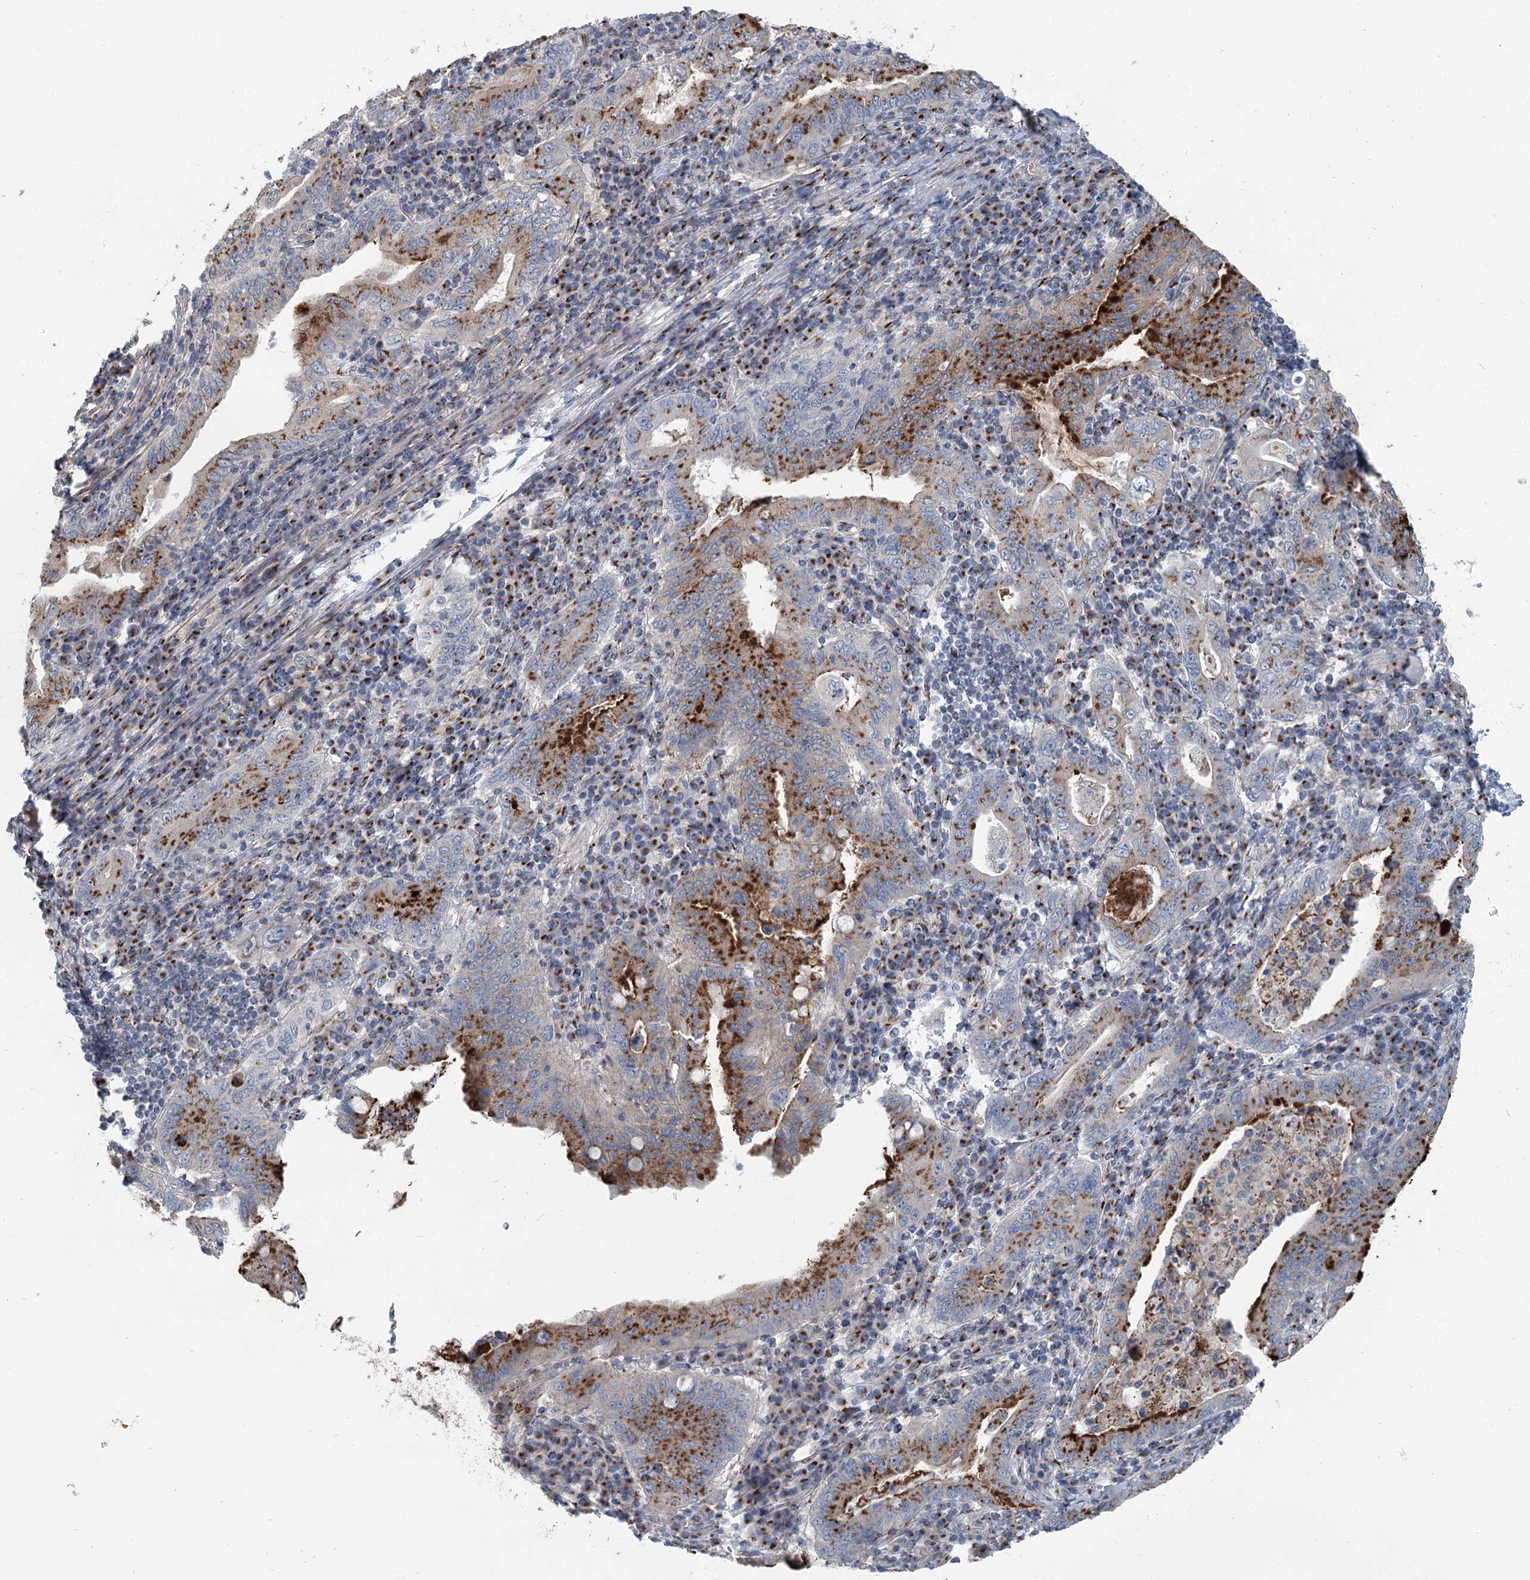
{"staining": {"intensity": "strong", "quantity": ">75%", "location": "cytoplasmic/membranous"}, "tissue": "stomach cancer", "cell_type": "Tumor cells", "image_type": "cancer", "snomed": [{"axis": "morphology", "description": "Normal tissue, NOS"}, {"axis": "morphology", "description": "Adenocarcinoma, NOS"}, {"axis": "topography", "description": "Esophagus"}, {"axis": "topography", "description": "Stomach, upper"}, {"axis": "topography", "description": "Peripheral nerve tissue"}], "caption": "High-magnification brightfield microscopy of stomach cancer (adenocarcinoma) stained with DAB (3,3'-diaminobenzidine) (brown) and counterstained with hematoxylin (blue). tumor cells exhibit strong cytoplasmic/membranous staining is appreciated in approximately>75% of cells.", "gene": "ITIH5", "patient": {"sex": "male", "age": 62}}